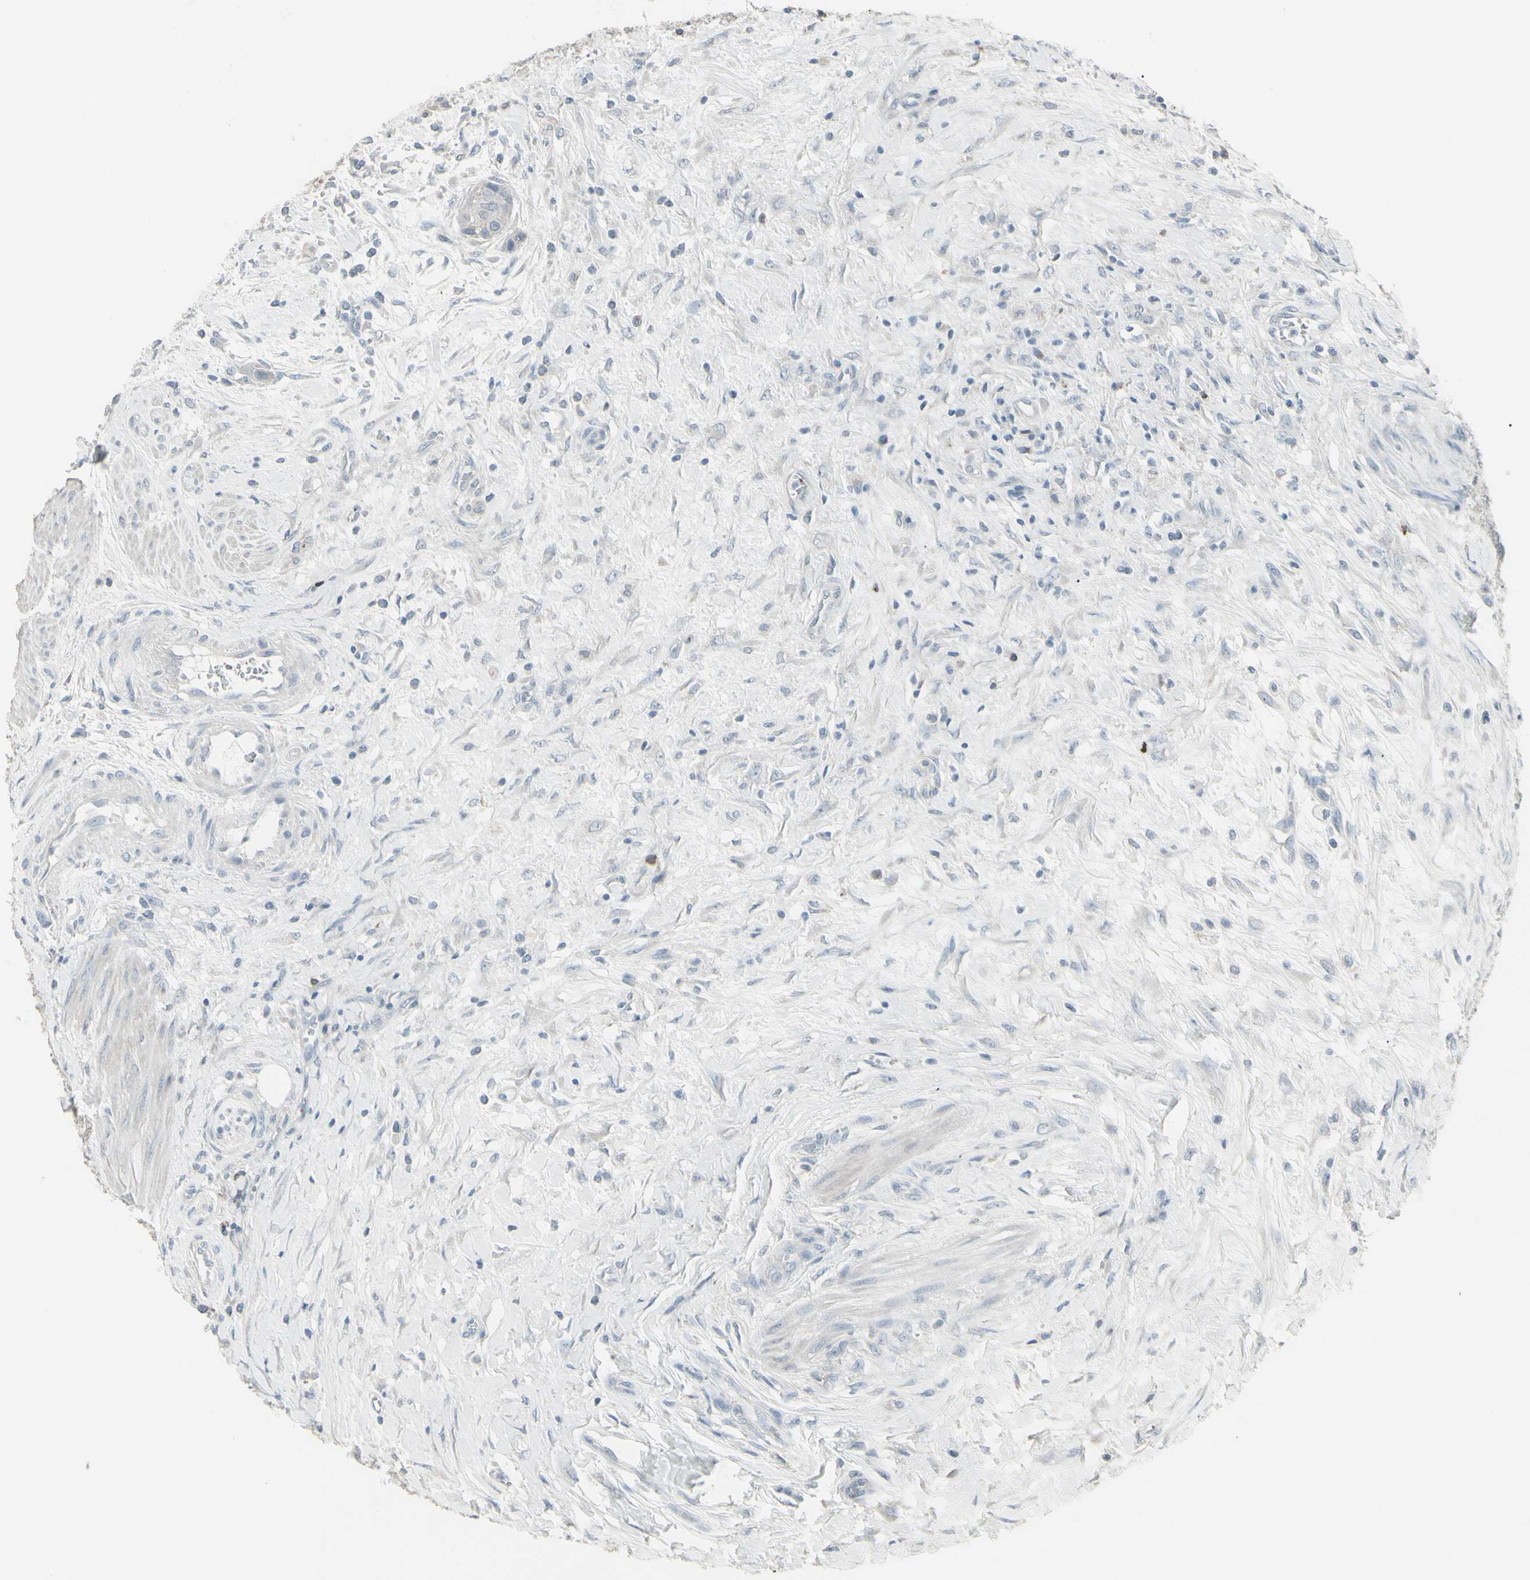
{"staining": {"intensity": "negative", "quantity": "none", "location": "none"}, "tissue": "urothelial cancer", "cell_type": "Tumor cells", "image_type": "cancer", "snomed": [{"axis": "morphology", "description": "Urothelial carcinoma, High grade"}, {"axis": "topography", "description": "Urinary bladder"}], "caption": "Immunohistochemical staining of human urothelial cancer exhibits no significant expression in tumor cells. Brightfield microscopy of IHC stained with DAB (brown) and hematoxylin (blue), captured at high magnification.", "gene": "CD79B", "patient": {"sex": "male", "age": 35}}